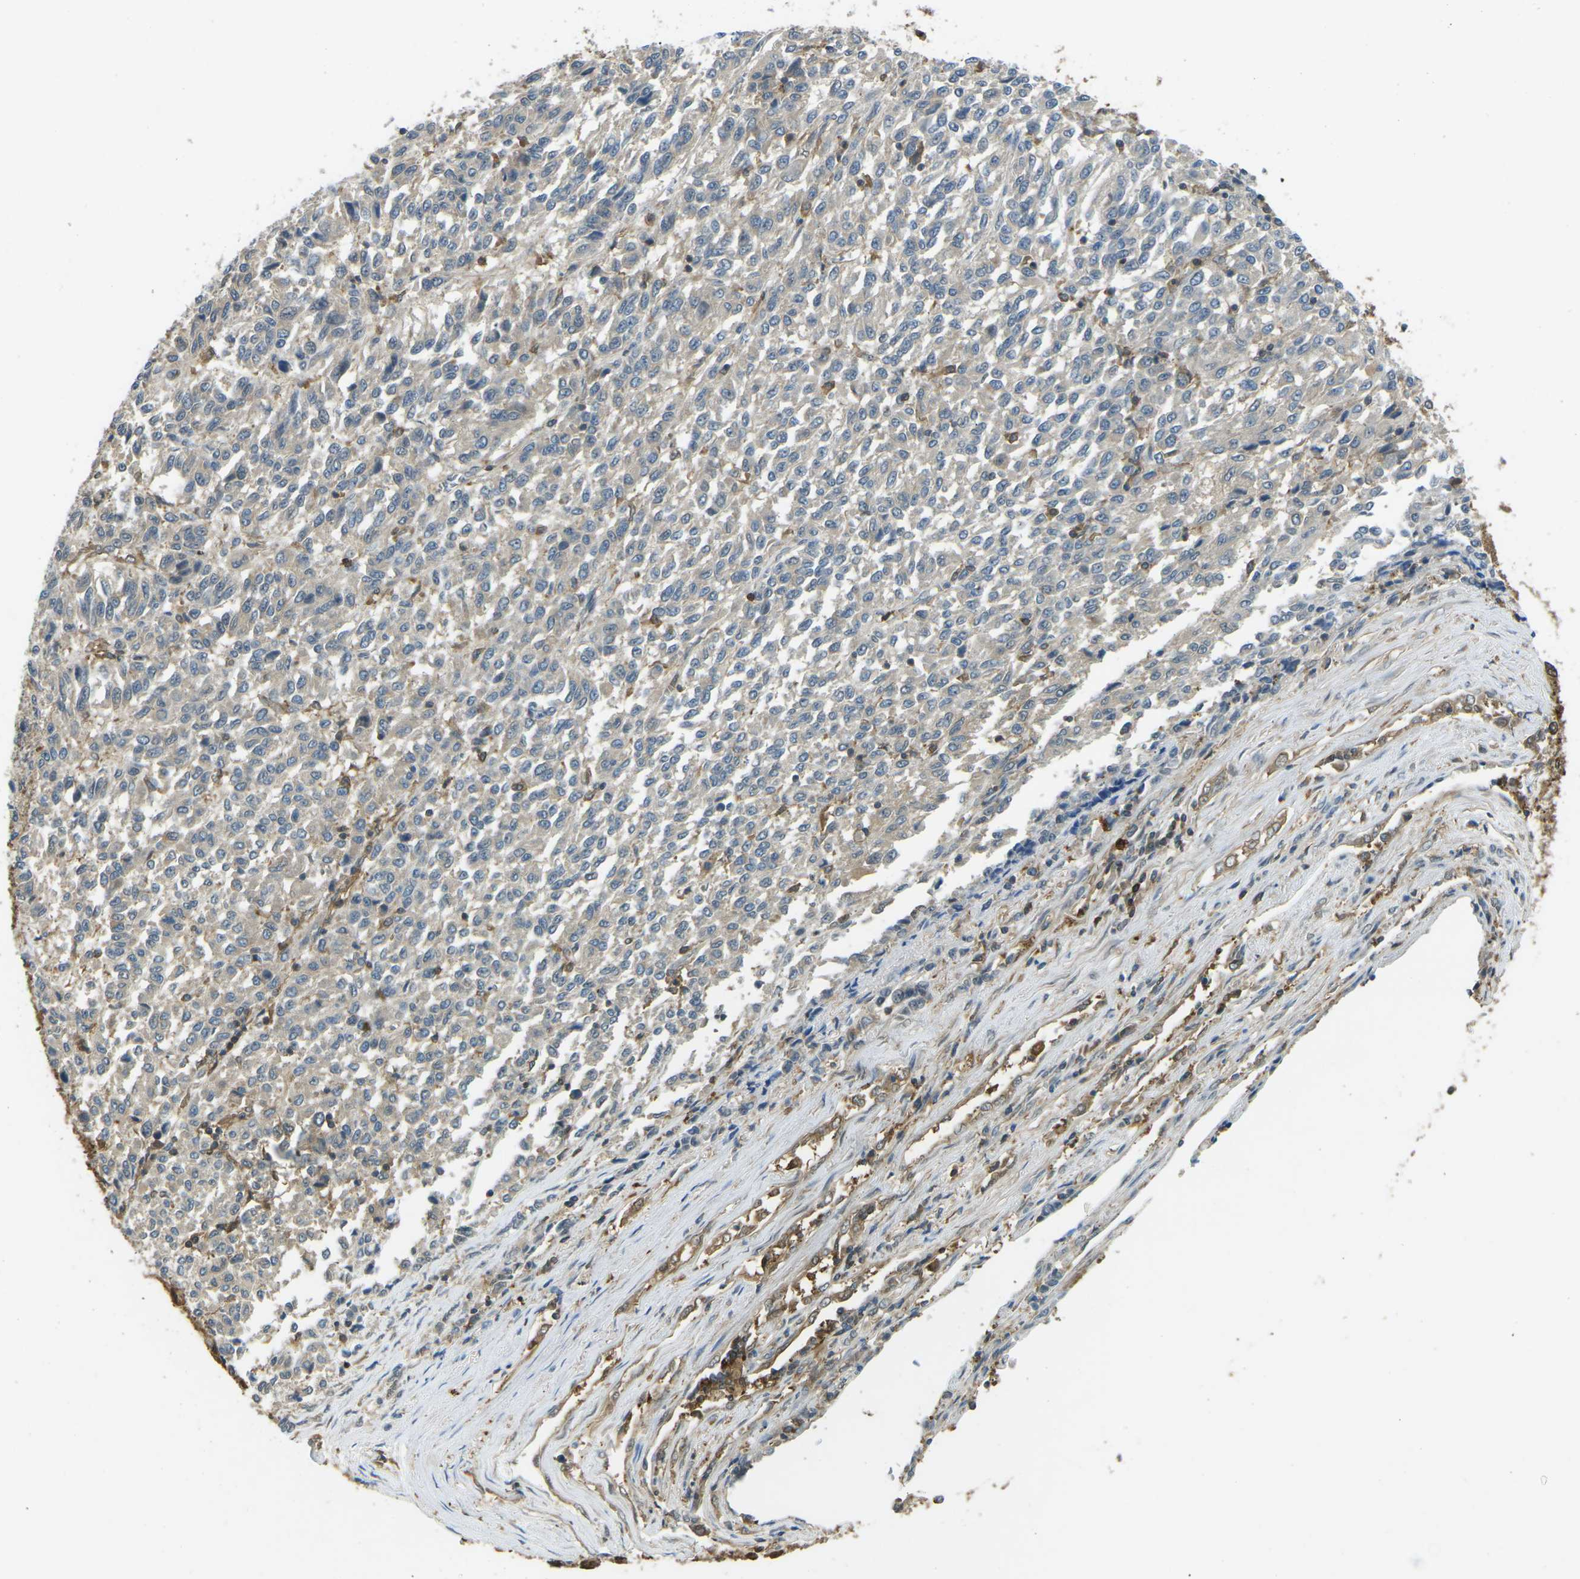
{"staining": {"intensity": "weak", "quantity": ">75%", "location": "cytoplasmic/membranous,nuclear"}, "tissue": "melanoma", "cell_type": "Tumor cells", "image_type": "cancer", "snomed": [{"axis": "morphology", "description": "Malignant melanoma, Metastatic site"}, {"axis": "topography", "description": "Lung"}], "caption": "A brown stain shows weak cytoplasmic/membranous and nuclear positivity of a protein in human malignant melanoma (metastatic site) tumor cells. The staining was performed using DAB to visualize the protein expression in brown, while the nuclei were stained in blue with hematoxylin (Magnification: 20x).", "gene": "PIEZO2", "patient": {"sex": "male", "age": 64}}